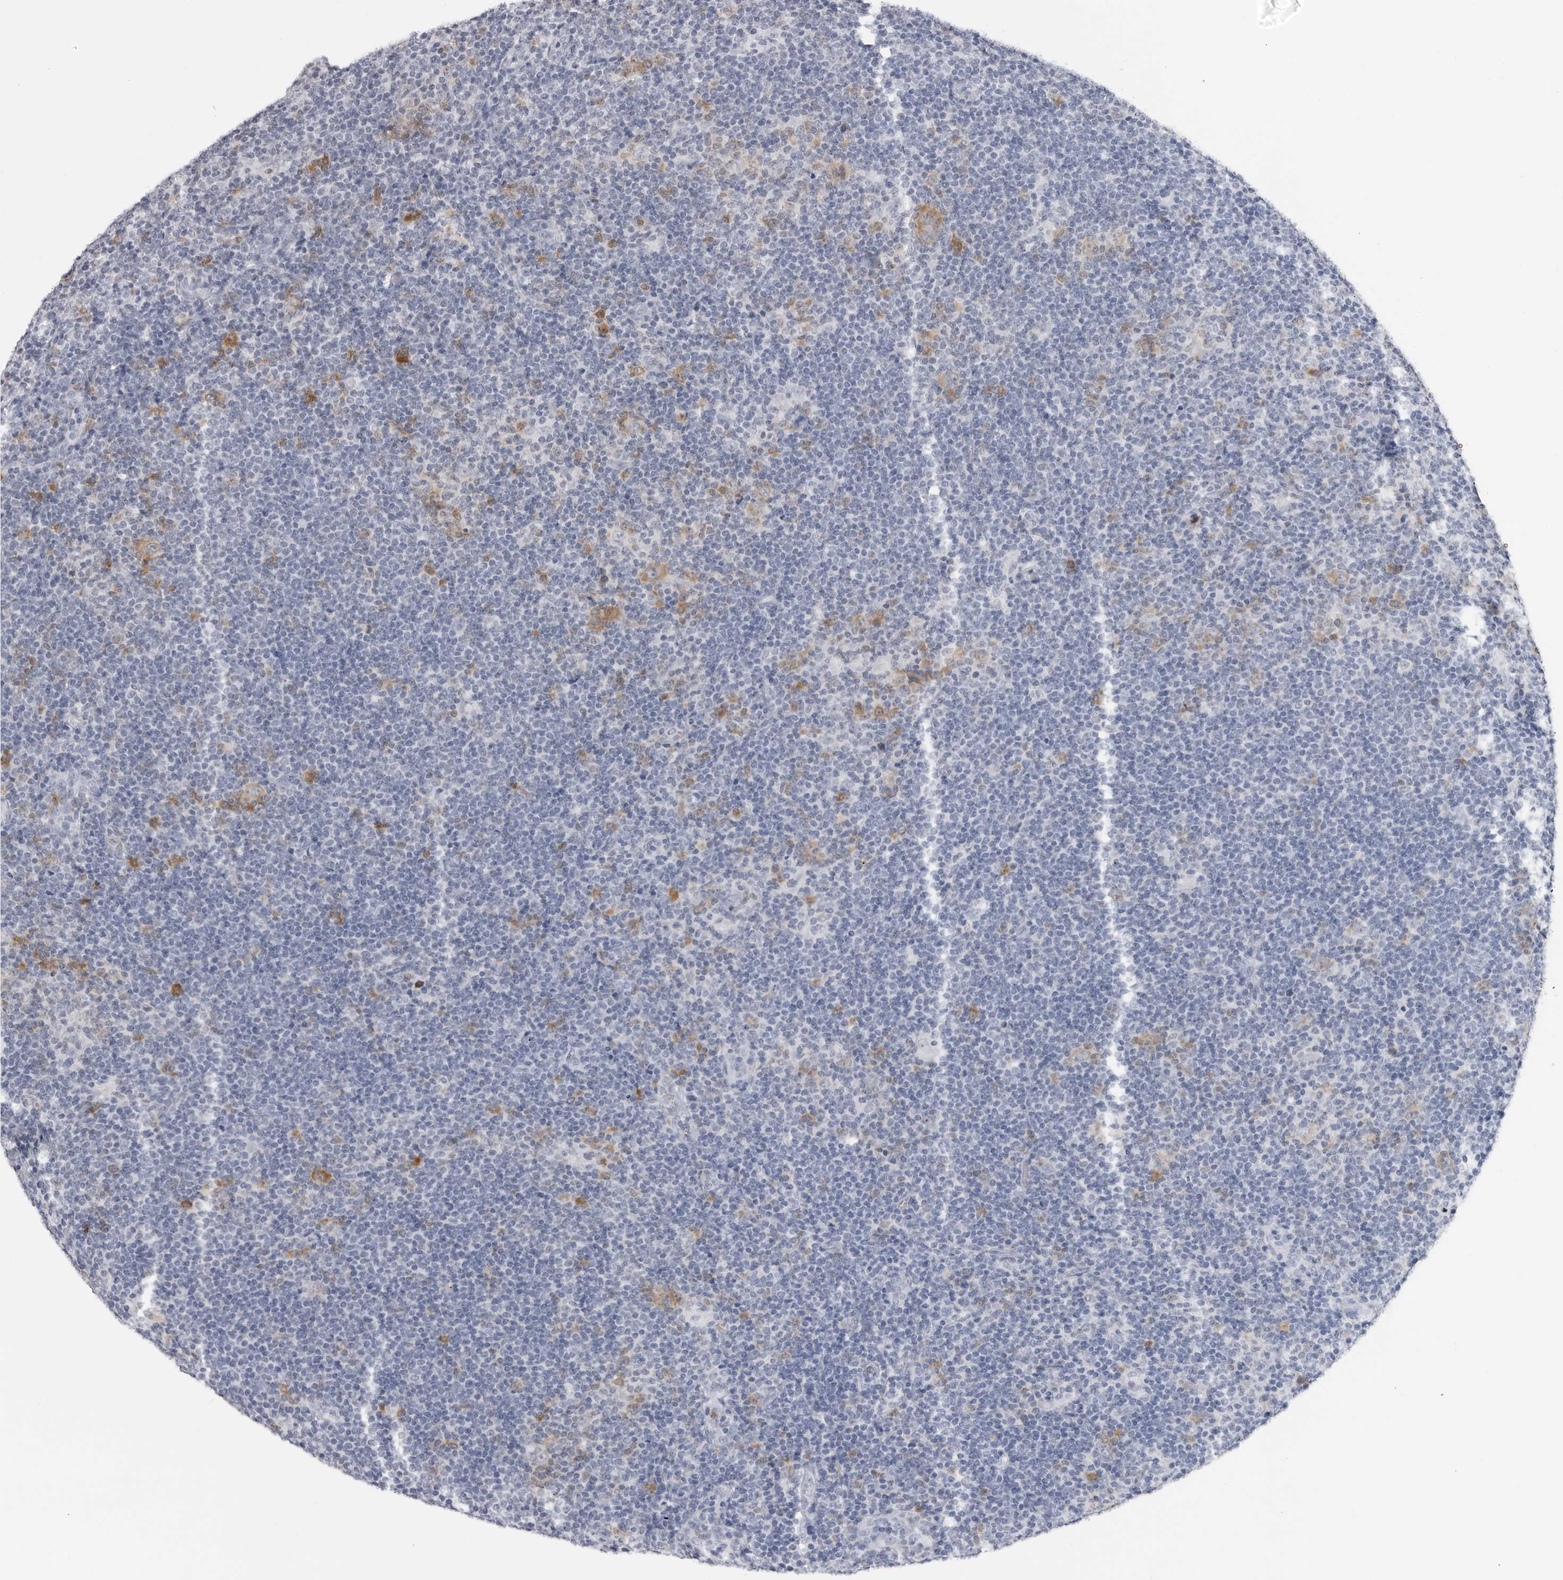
{"staining": {"intensity": "moderate", "quantity": "<25%", "location": "cytoplasmic/membranous"}, "tissue": "lymphoma", "cell_type": "Tumor cells", "image_type": "cancer", "snomed": [{"axis": "morphology", "description": "Hodgkin's disease, NOS"}, {"axis": "topography", "description": "Lymph node"}], "caption": "High-magnification brightfield microscopy of lymphoma stained with DAB (3,3'-diaminobenzidine) (brown) and counterstained with hematoxylin (blue). tumor cells exhibit moderate cytoplasmic/membranous staining is seen in approximately<25% of cells.", "gene": "RRM1", "patient": {"sex": "female", "age": 57}}